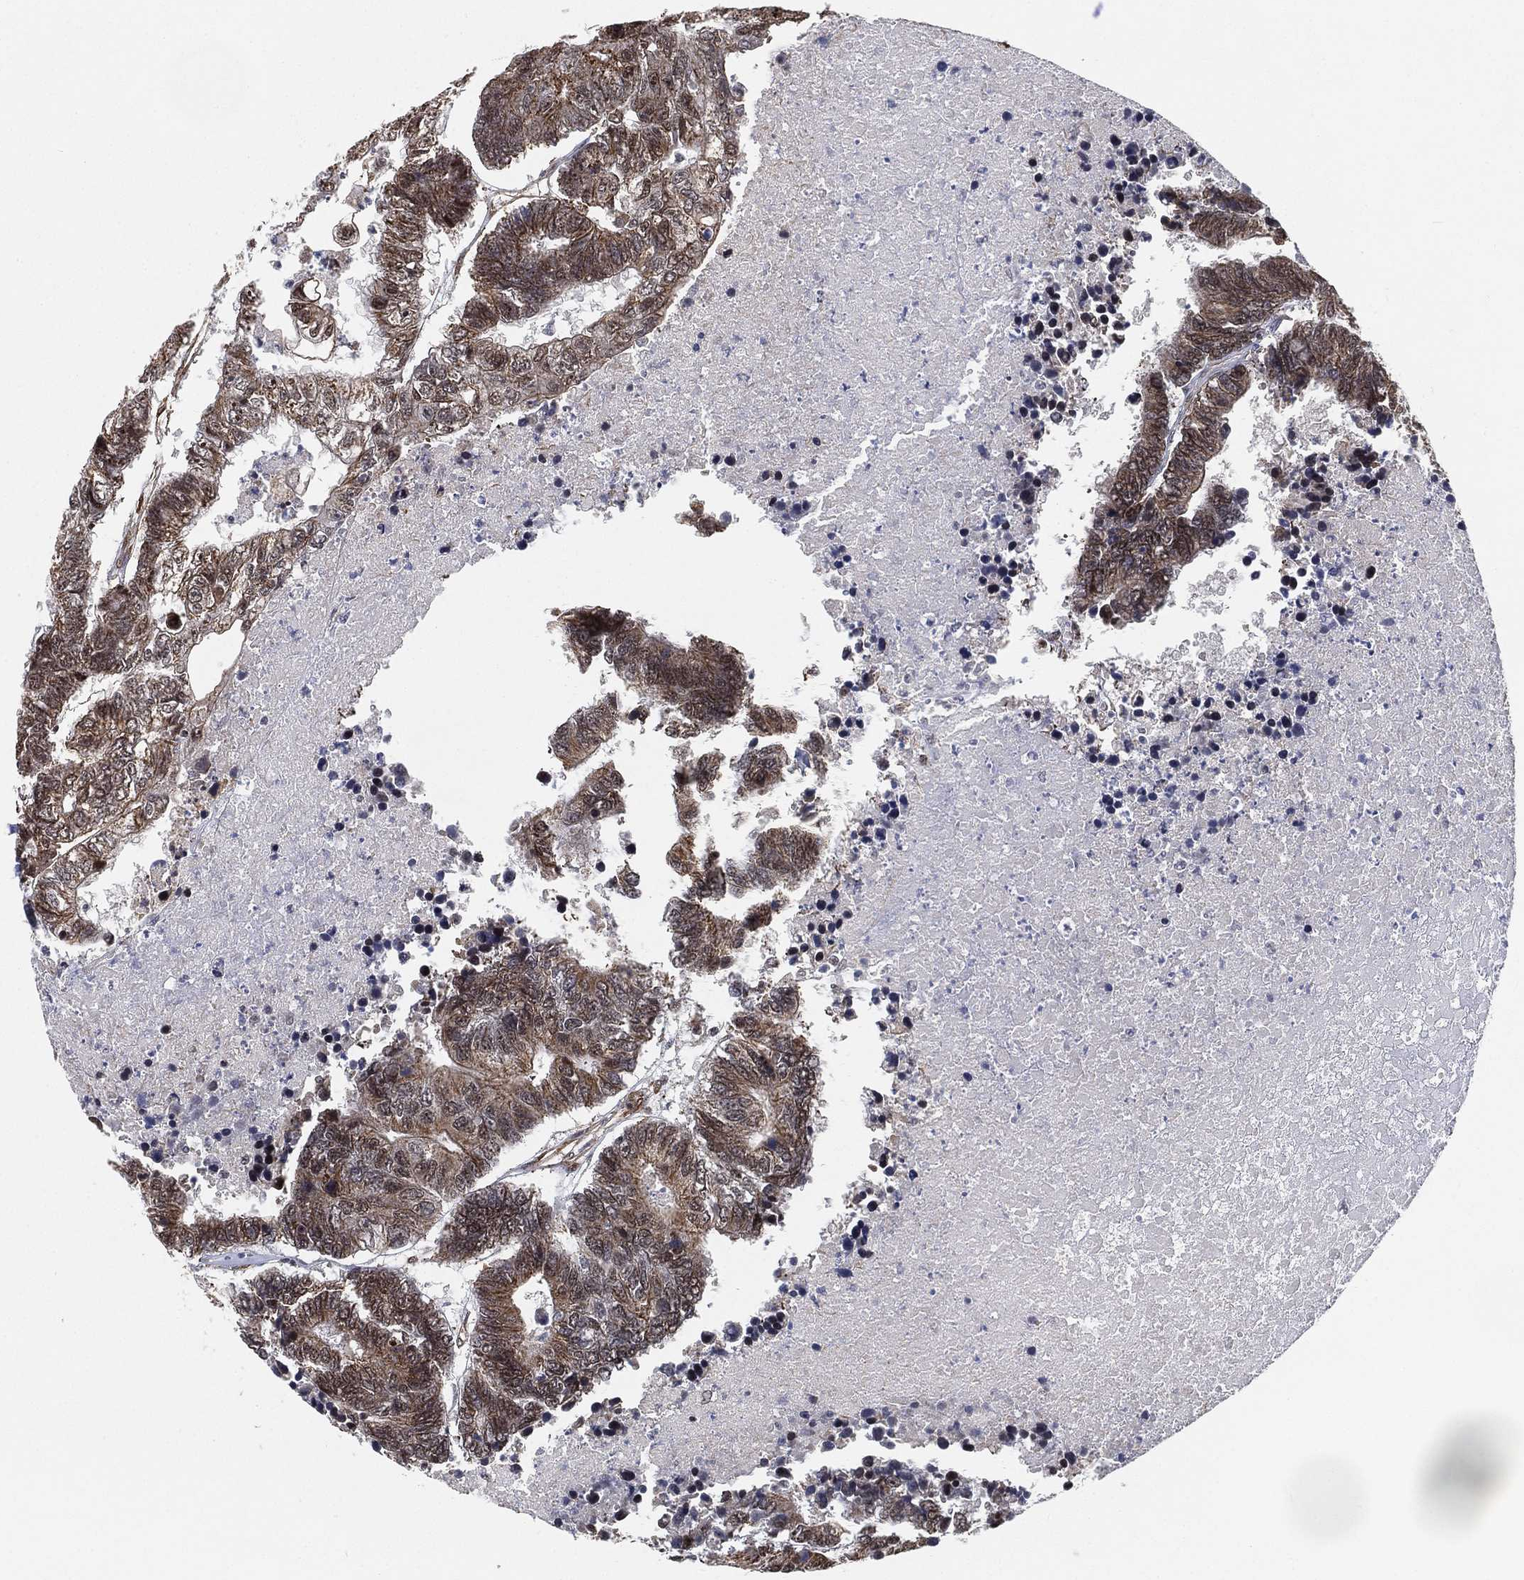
{"staining": {"intensity": "moderate", "quantity": ">75%", "location": "cytoplasmic/membranous"}, "tissue": "colorectal cancer", "cell_type": "Tumor cells", "image_type": "cancer", "snomed": [{"axis": "morphology", "description": "Adenocarcinoma, NOS"}, {"axis": "topography", "description": "Colon"}], "caption": "This is an image of IHC staining of colorectal cancer, which shows moderate positivity in the cytoplasmic/membranous of tumor cells.", "gene": "RSRC2", "patient": {"sex": "female", "age": 48}}